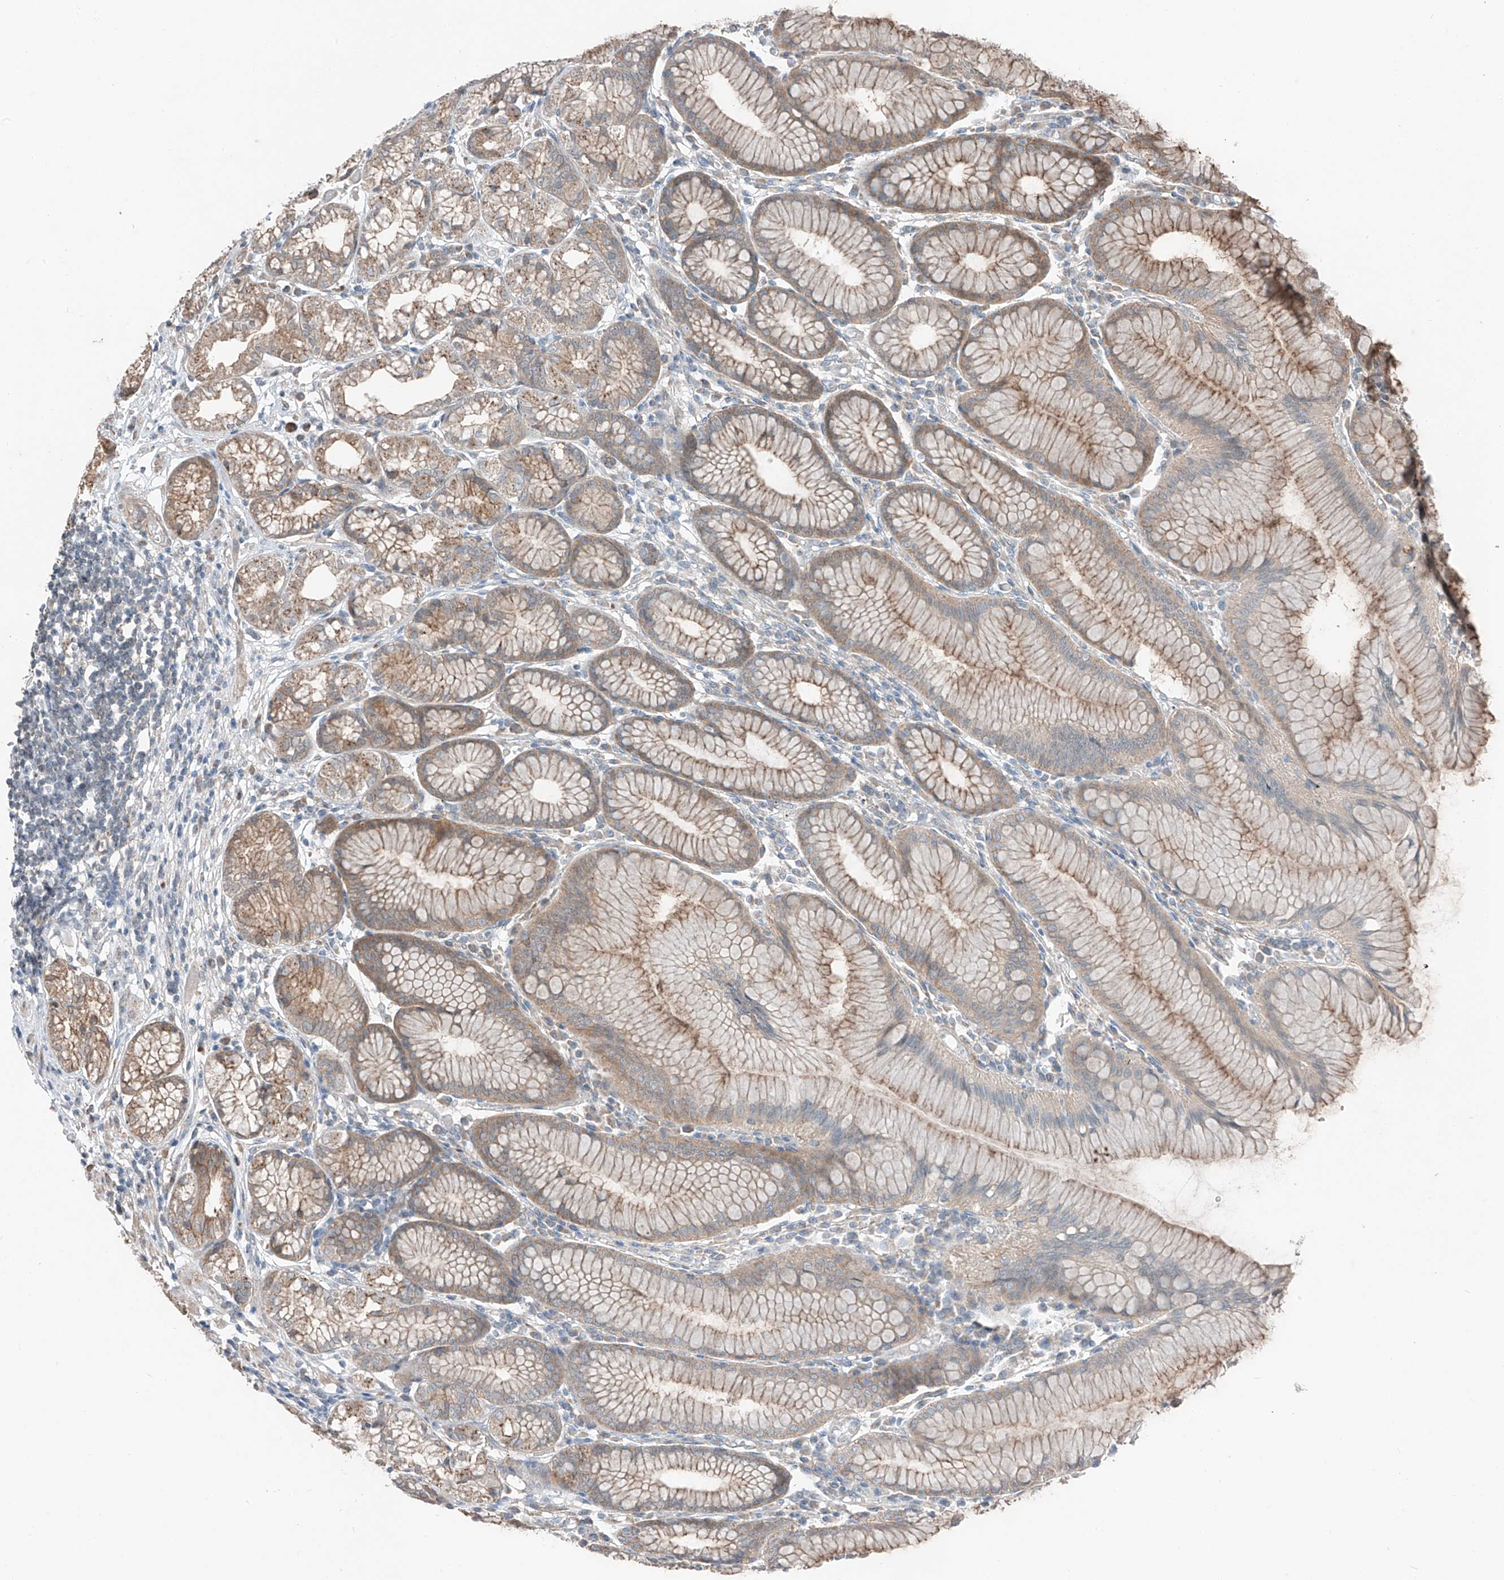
{"staining": {"intensity": "moderate", "quantity": ">75%", "location": "cytoplasmic/membranous"}, "tissue": "stomach", "cell_type": "Glandular cells", "image_type": "normal", "snomed": [{"axis": "morphology", "description": "Normal tissue, NOS"}, {"axis": "topography", "description": "Stomach"}], "caption": "This micrograph shows immunohistochemistry (IHC) staining of benign stomach, with medium moderate cytoplasmic/membranous positivity in approximately >75% of glandular cells.", "gene": "CEP162", "patient": {"sex": "female", "age": 57}}